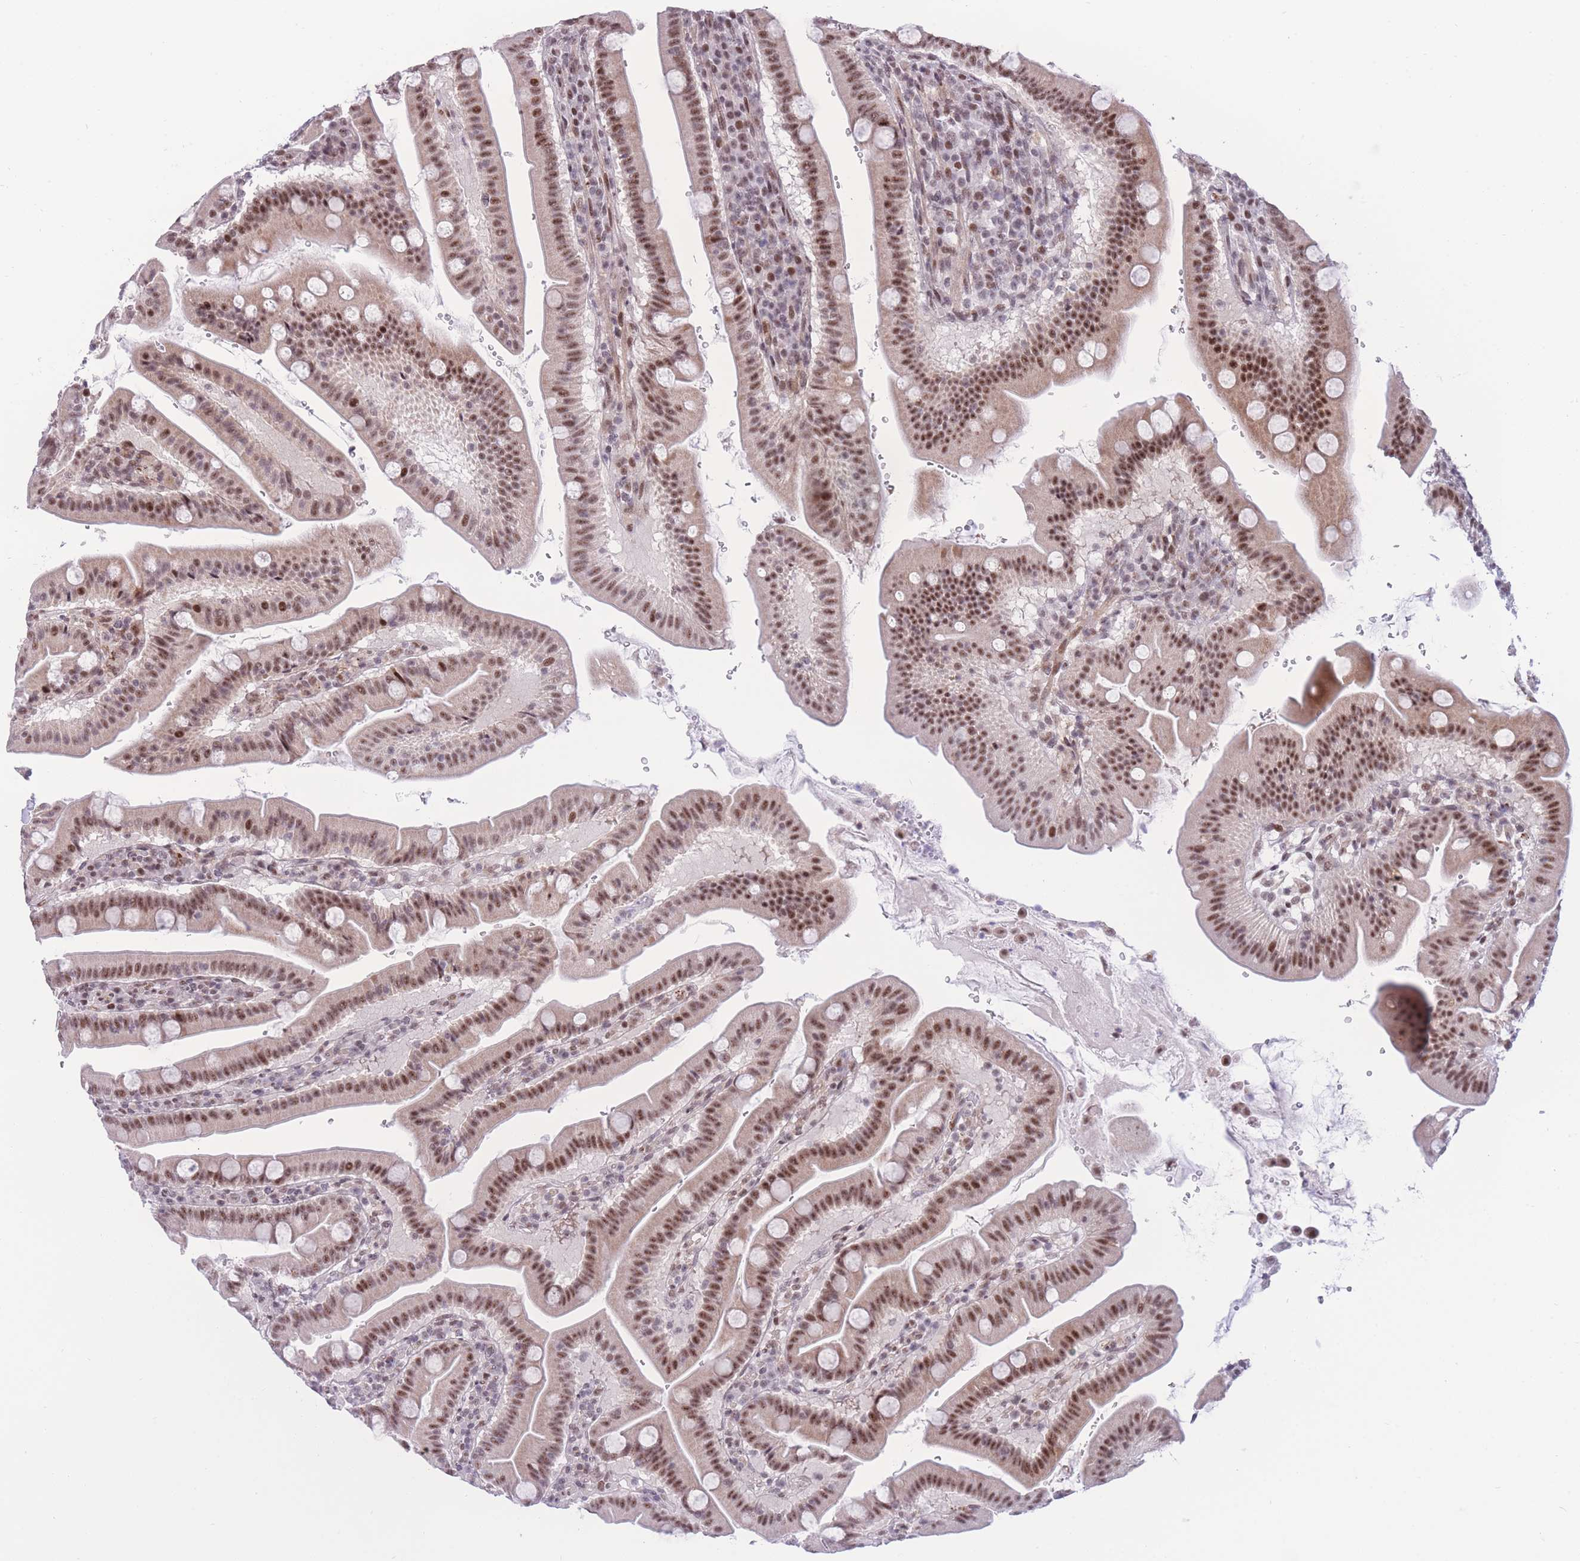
{"staining": {"intensity": "strong", "quantity": ">75%", "location": "nuclear"}, "tissue": "duodenum", "cell_type": "Glandular cells", "image_type": "normal", "snomed": [{"axis": "morphology", "description": "Normal tissue, NOS"}, {"axis": "morphology", "description": "Adenocarcinoma, NOS"}, {"axis": "topography", "description": "Pancreas"}, {"axis": "topography", "description": "Duodenum"}], "caption": "About >75% of glandular cells in normal human duodenum demonstrate strong nuclear protein expression as visualized by brown immunohistochemical staining.", "gene": "PCIF1", "patient": {"sex": "male", "age": 50}}